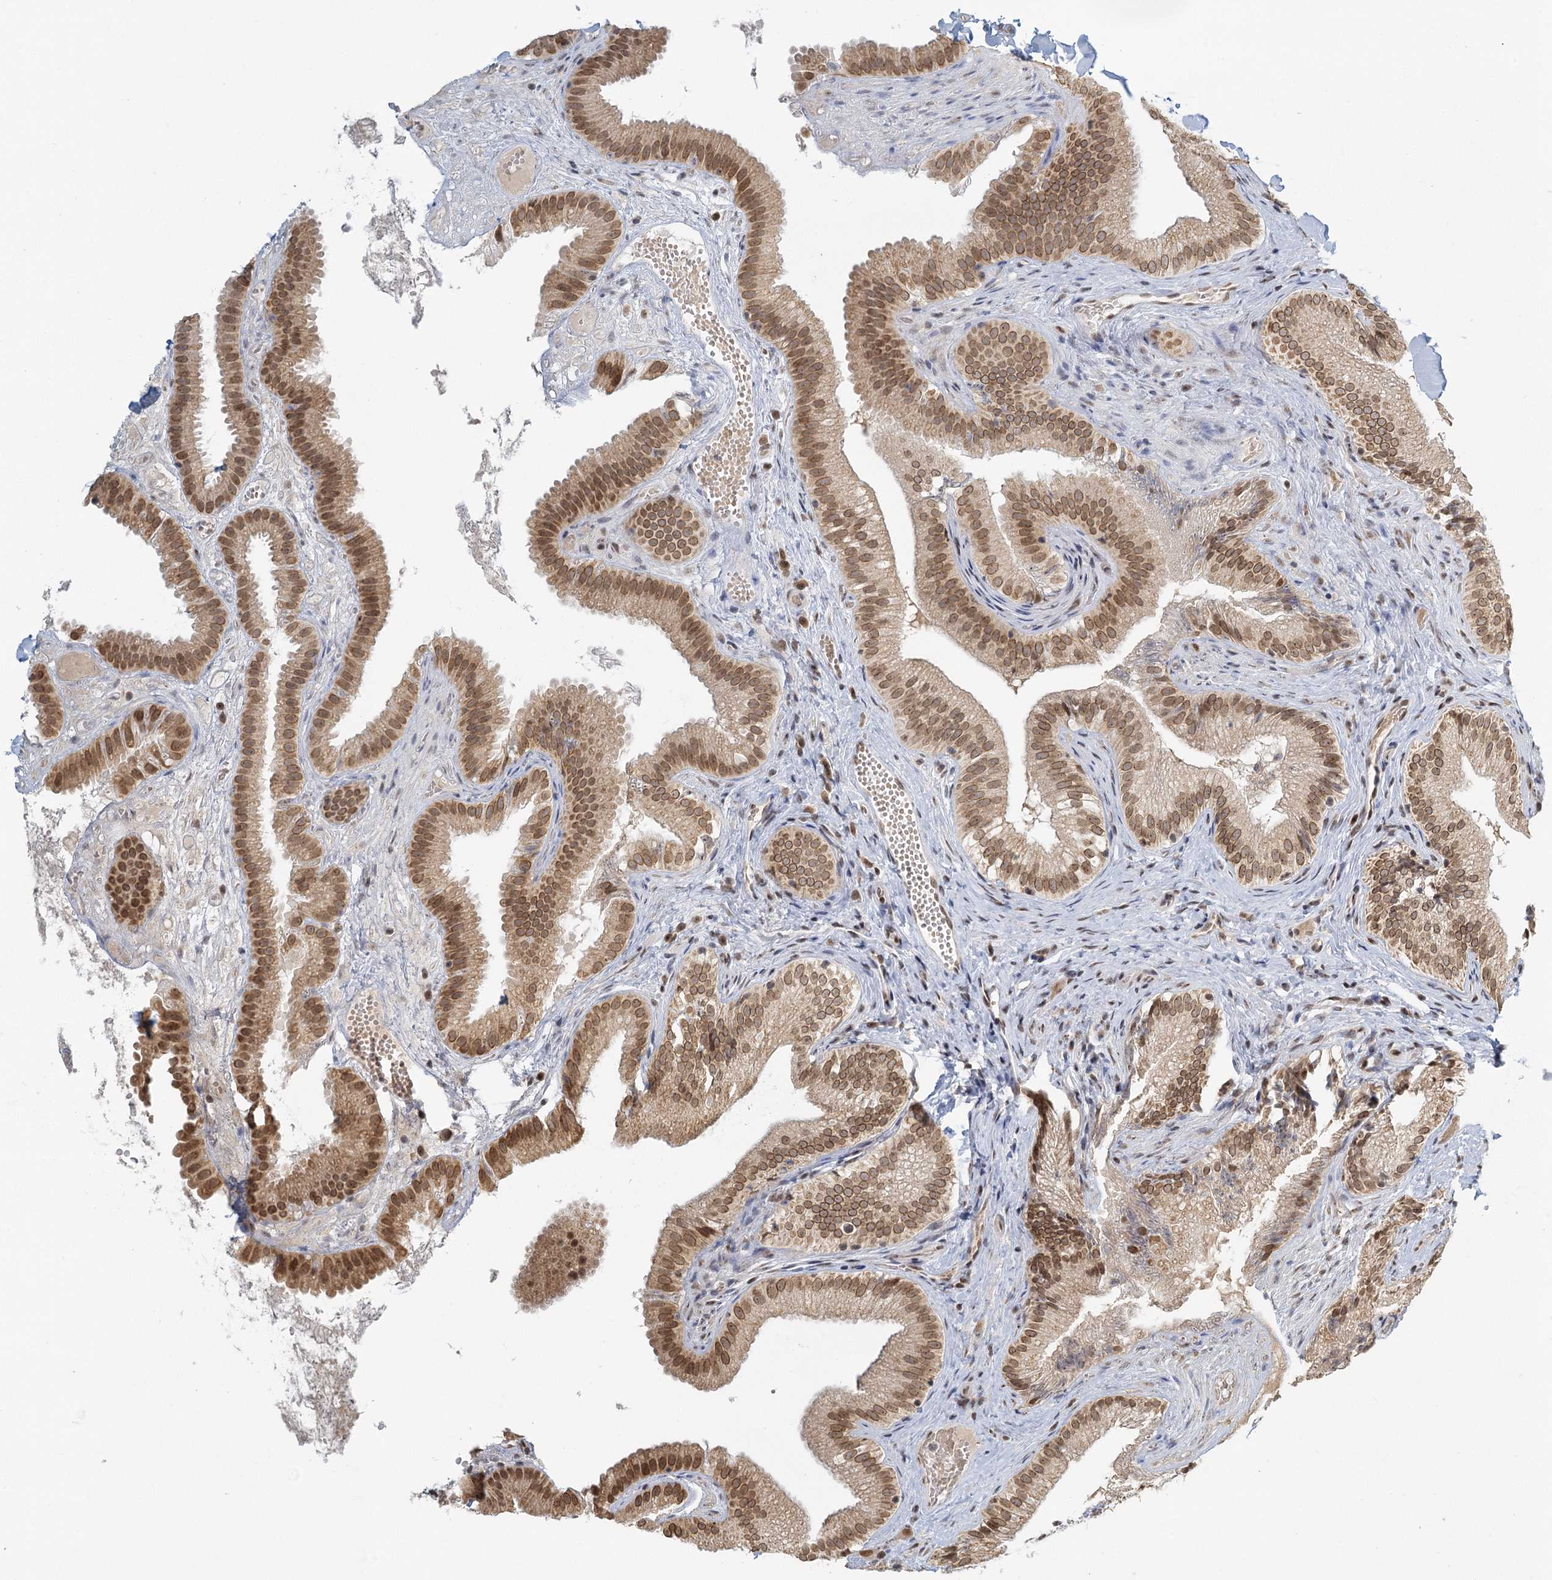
{"staining": {"intensity": "moderate", "quantity": ">75%", "location": "cytoplasmic/membranous,nuclear"}, "tissue": "gallbladder", "cell_type": "Glandular cells", "image_type": "normal", "snomed": [{"axis": "morphology", "description": "Normal tissue, NOS"}, {"axis": "topography", "description": "Gallbladder"}], "caption": "Moderate cytoplasmic/membranous,nuclear protein positivity is appreciated in approximately >75% of glandular cells in gallbladder. (DAB IHC, brown staining for protein, blue staining for nuclei).", "gene": "TREX1", "patient": {"sex": "female", "age": 30}}